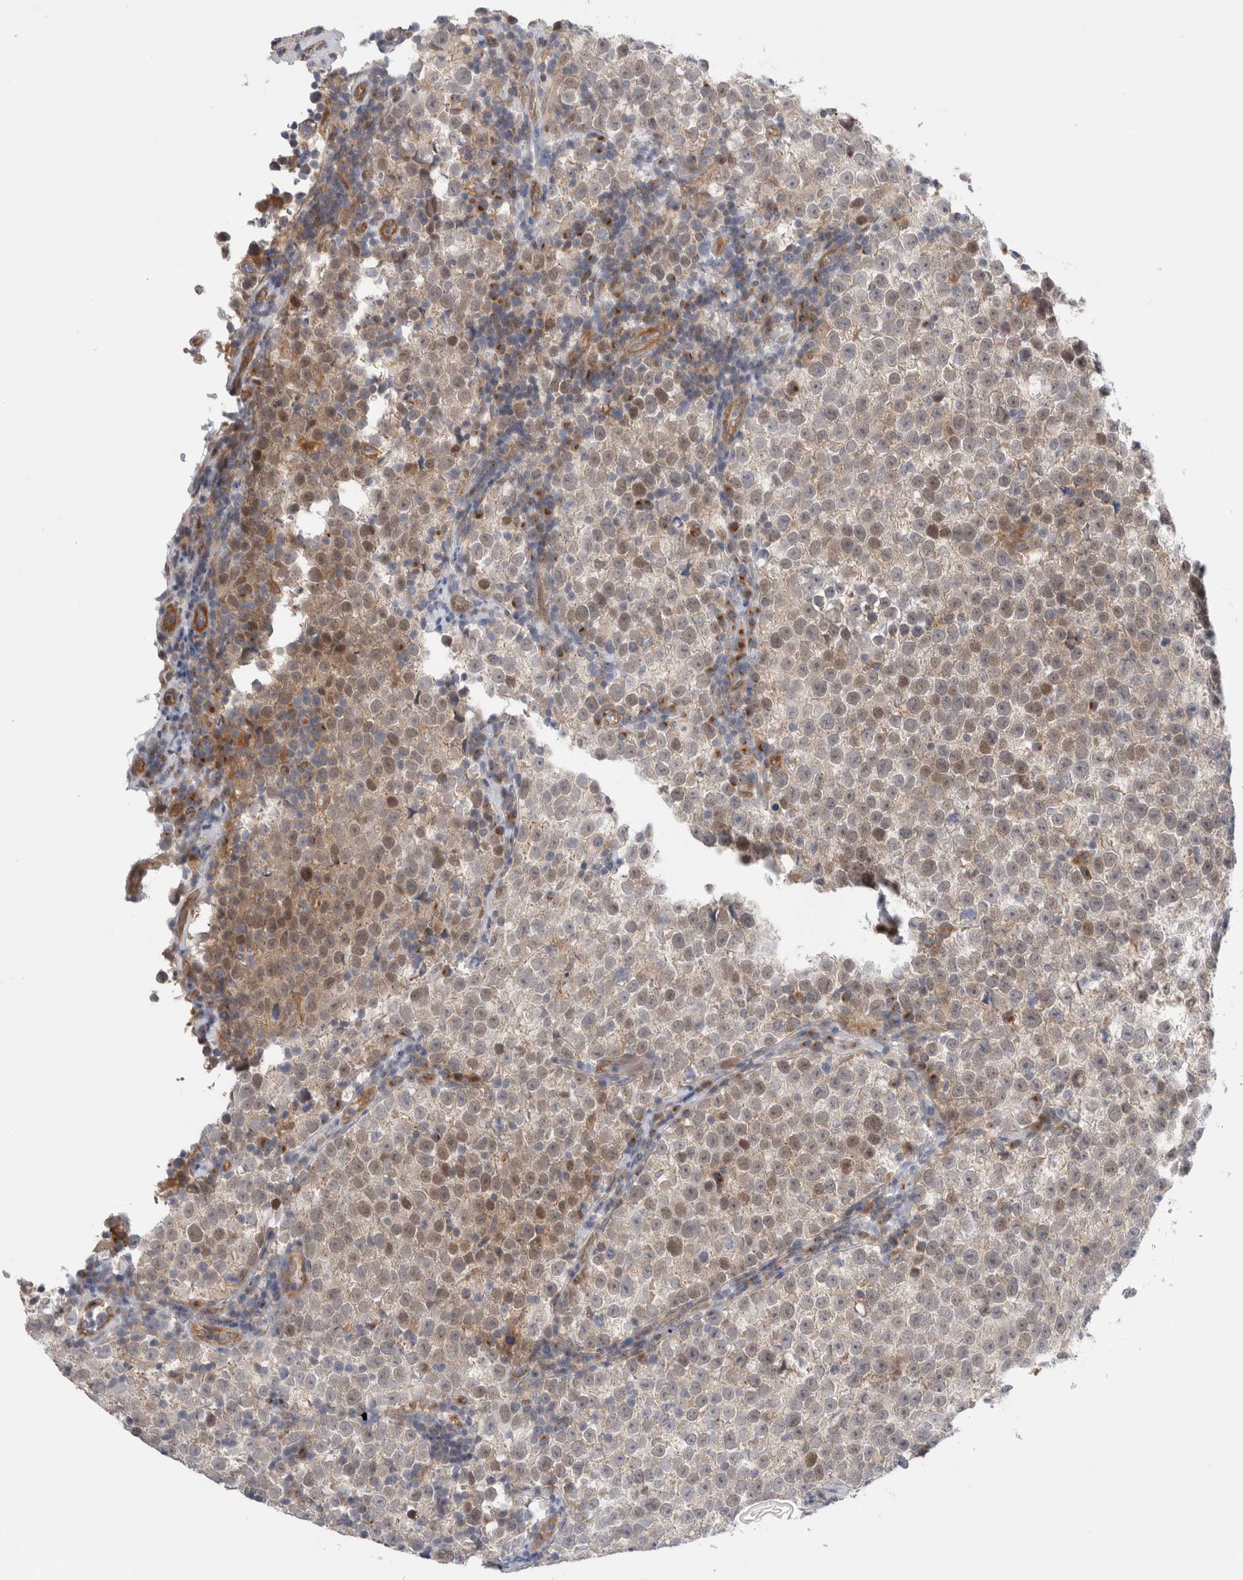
{"staining": {"intensity": "moderate", "quantity": "<25%", "location": "nuclear"}, "tissue": "testis cancer", "cell_type": "Tumor cells", "image_type": "cancer", "snomed": [{"axis": "morphology", "description": "Normal tissue, NOS"}, {"axis": "morphology", "description": "Seminoma, NOS"}, {"axis": "topography", "description": "Testis"}], "caption": "Testis cancer stained with DAB immunohistochemistry (IHC) displays low levels of moderate nuclear expression in about <25% of tumor cells. The staining is performed using DAB brown chromogen to label protein expression. The nuclei are counter-stained blue using hematoxylin.", "gene": "TAFA5", "patient": {"sex": "male", "age": 43}}